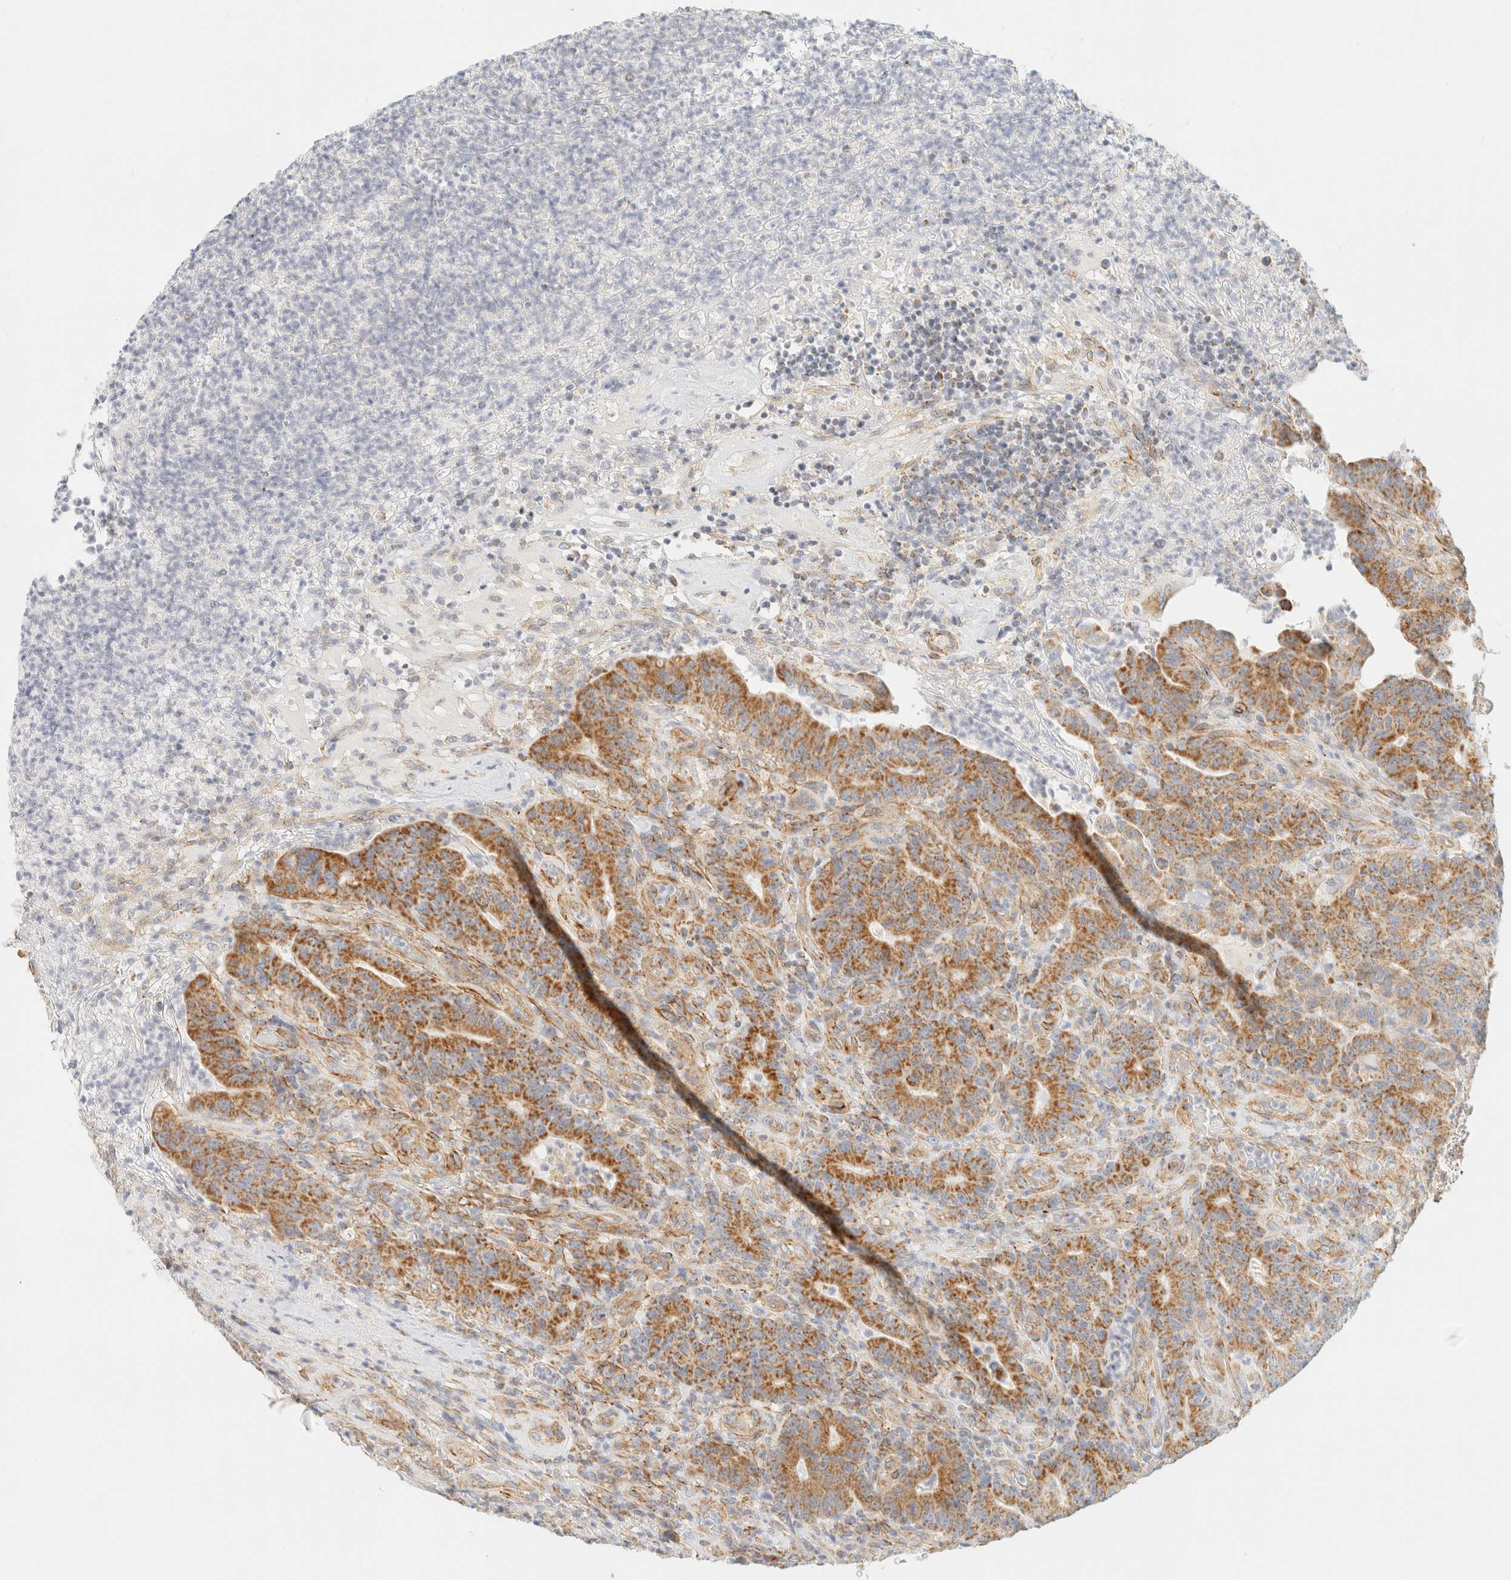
{"staining": {"intensity": "moderate", "quantity": ">75%", "location": "cytoplasmic/membranous"}, "tissue": "colorectal cancer", "cell_type": "Tumor cells", "image_type": "cancer", "snomed": [{"axis": "morphology", "description": "Normal tissue, NOS"}, {"axis": "morphology", "description": "Adenocarcinoma, NOS"}, {"axis": "topography", "description": "Colon"}], "caption": "Immunohistochemistry histopathology image of colorectal cancer (adenocarcinoma) stained for a protein (brown), which exhibits medium levels of moderate cytoplasmic/membranous expression in approximately >75% of tumor cells.", "gene": "MRM3", "patient": {"sex": "female", "age": 75}}